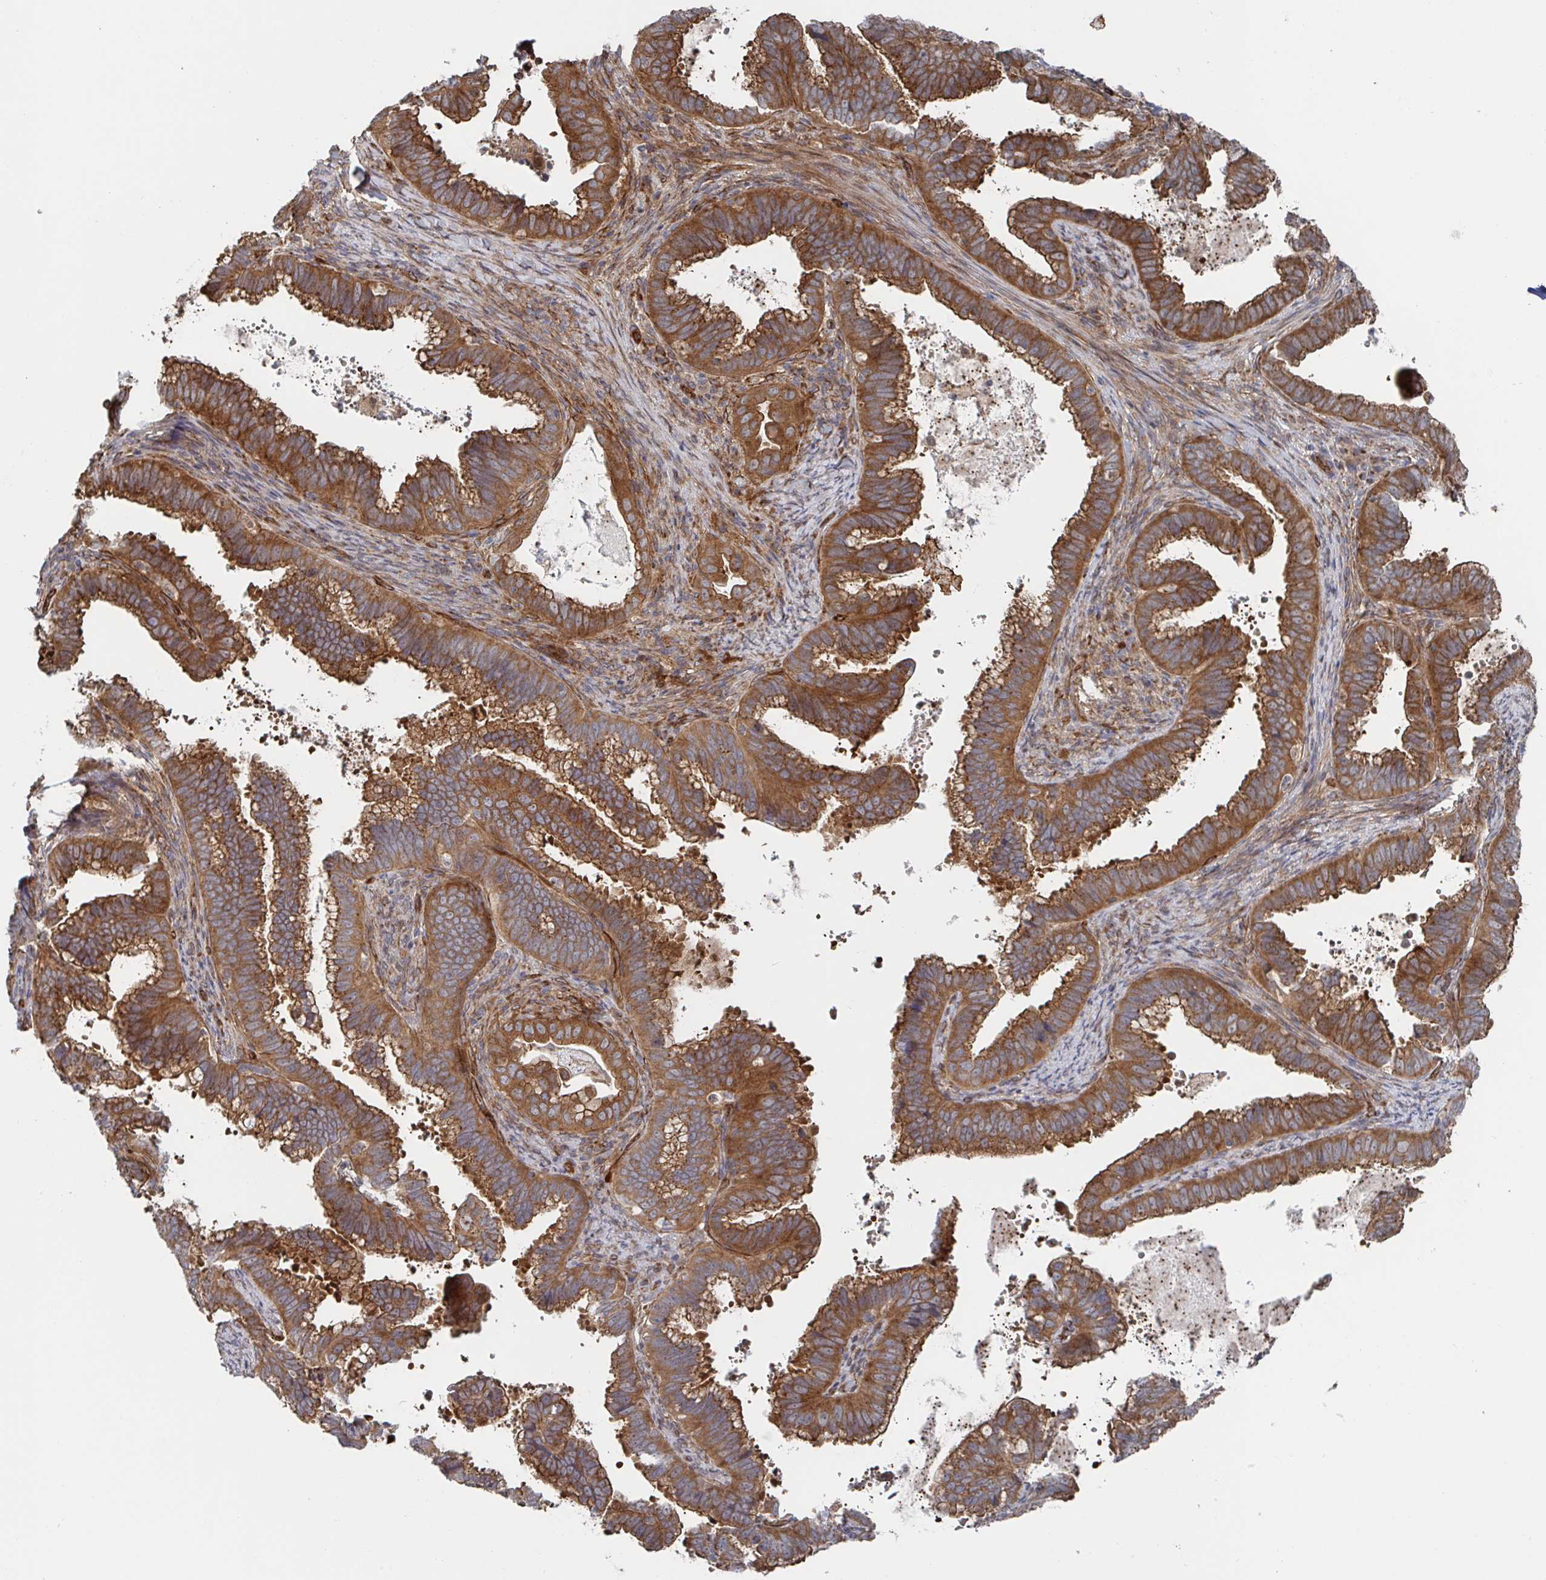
{"staining": {"intensity": "moderate", "quantity": ">75%", "location": "cytoplasmic/membranous"}, "tissue": "cervical cancer", "cell_type": "Tumor cells", "image_type": "cancer", "snomed": [{"axis": "morphology", "description": "Adenocarcinoma, NOS"}, {"axis": "topography", "description": "Cervix"}], "caption": "Brown immunohistochemical staining in human cervical cancer (adenocarcinoma) demonstrates moderate cytoplasmic/membranous expression in approximately >75% of tumor cells.", "gene": "DVL3", "patient": {"sex": "female", "age": 61}}